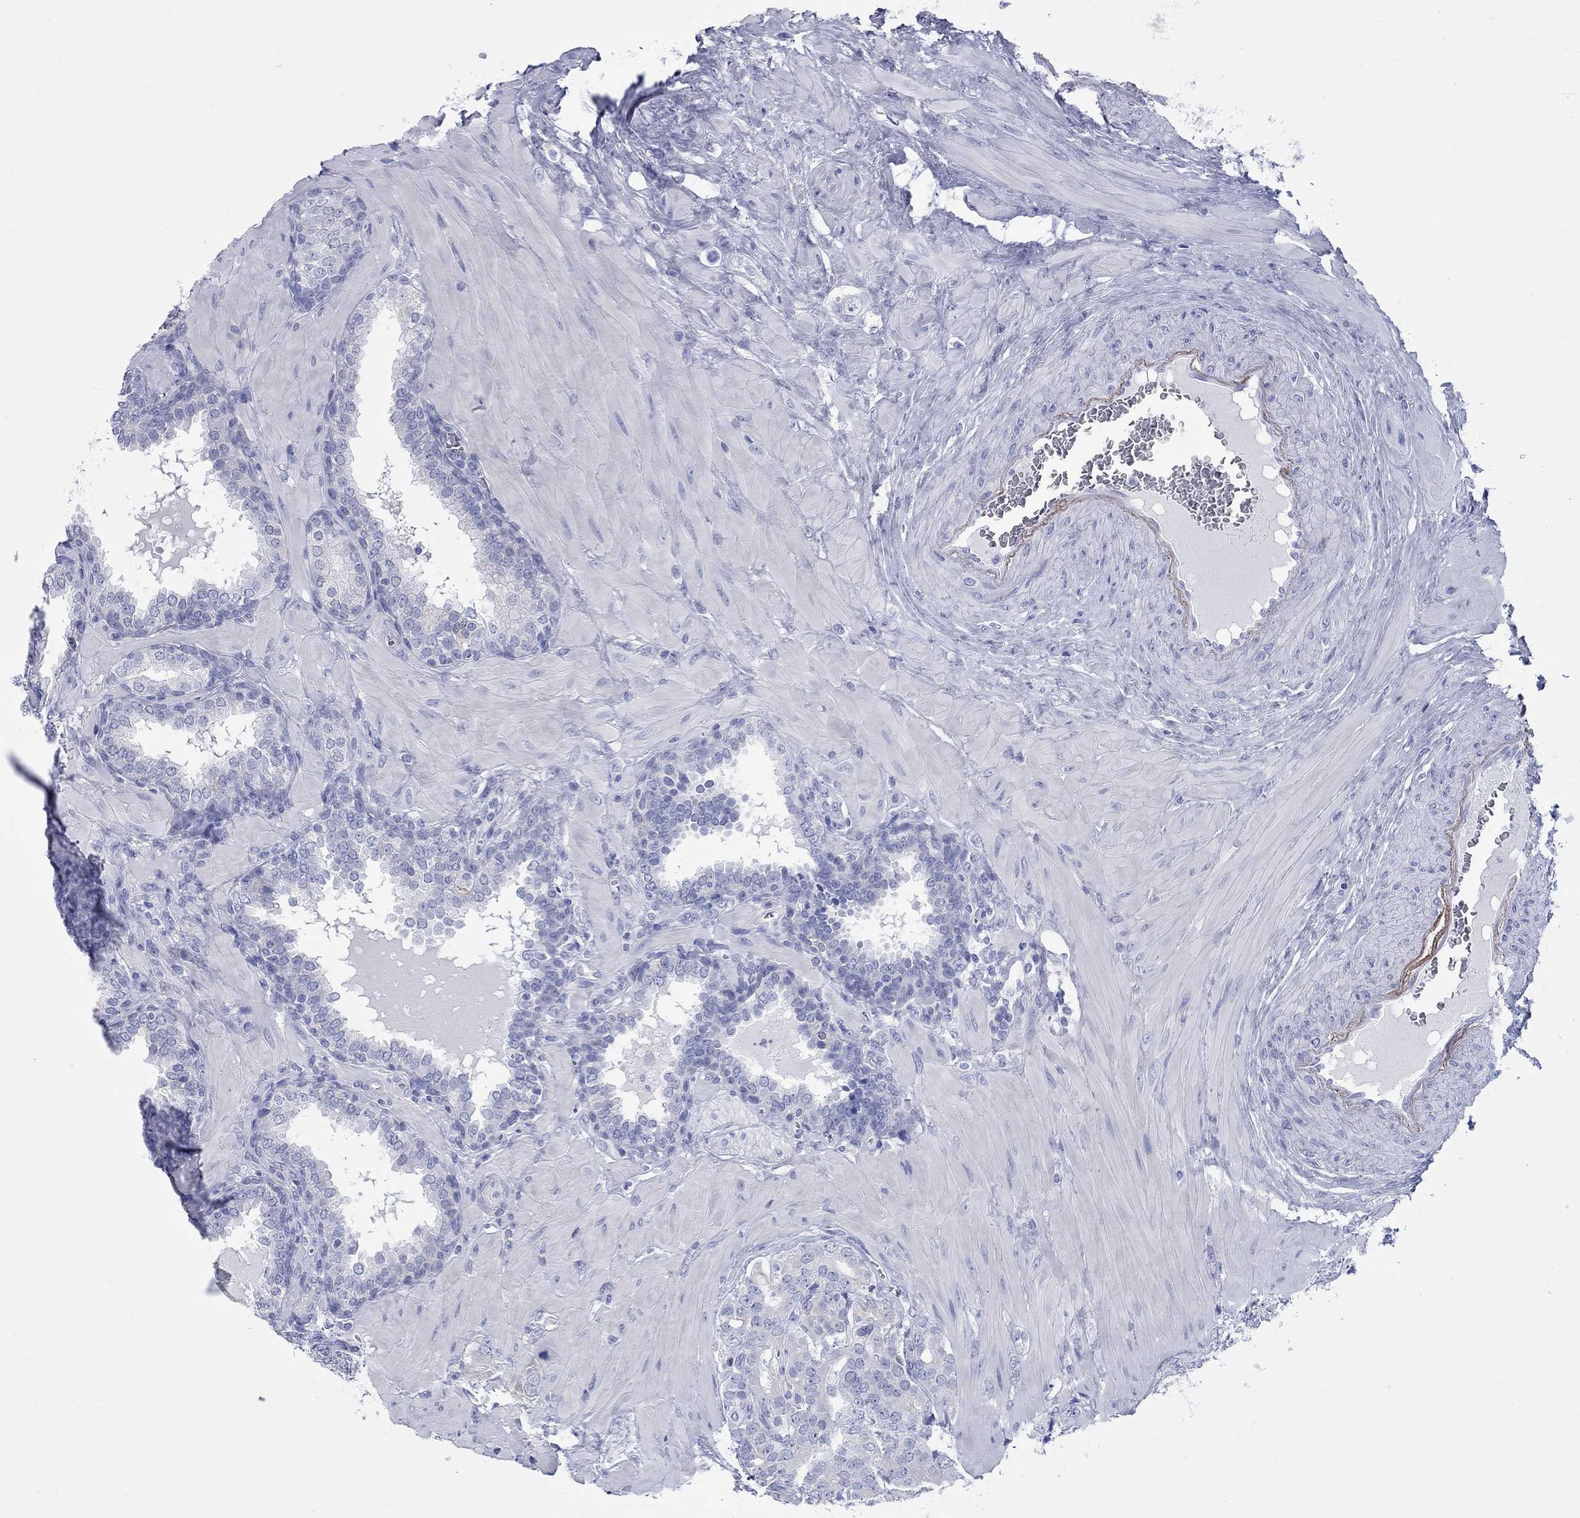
{"staining": {"intensity": "negative", "quantity": "none", "location": "none"}, "tissue": "prostate cancer", "cell_type": "Tumor cells", "image_type": "cancer", "snomed": [{"axis": "morphology", "description": "Adenocarcinoma, NOS"}, {"axis": "topography", "description": "Prostate"}], "caption": "Tumor cells are negative for brown protein staining in adenocarcinoma (prostate).", "gene": "CCNA1", "patient": {"sex": "male", "age": 57}}